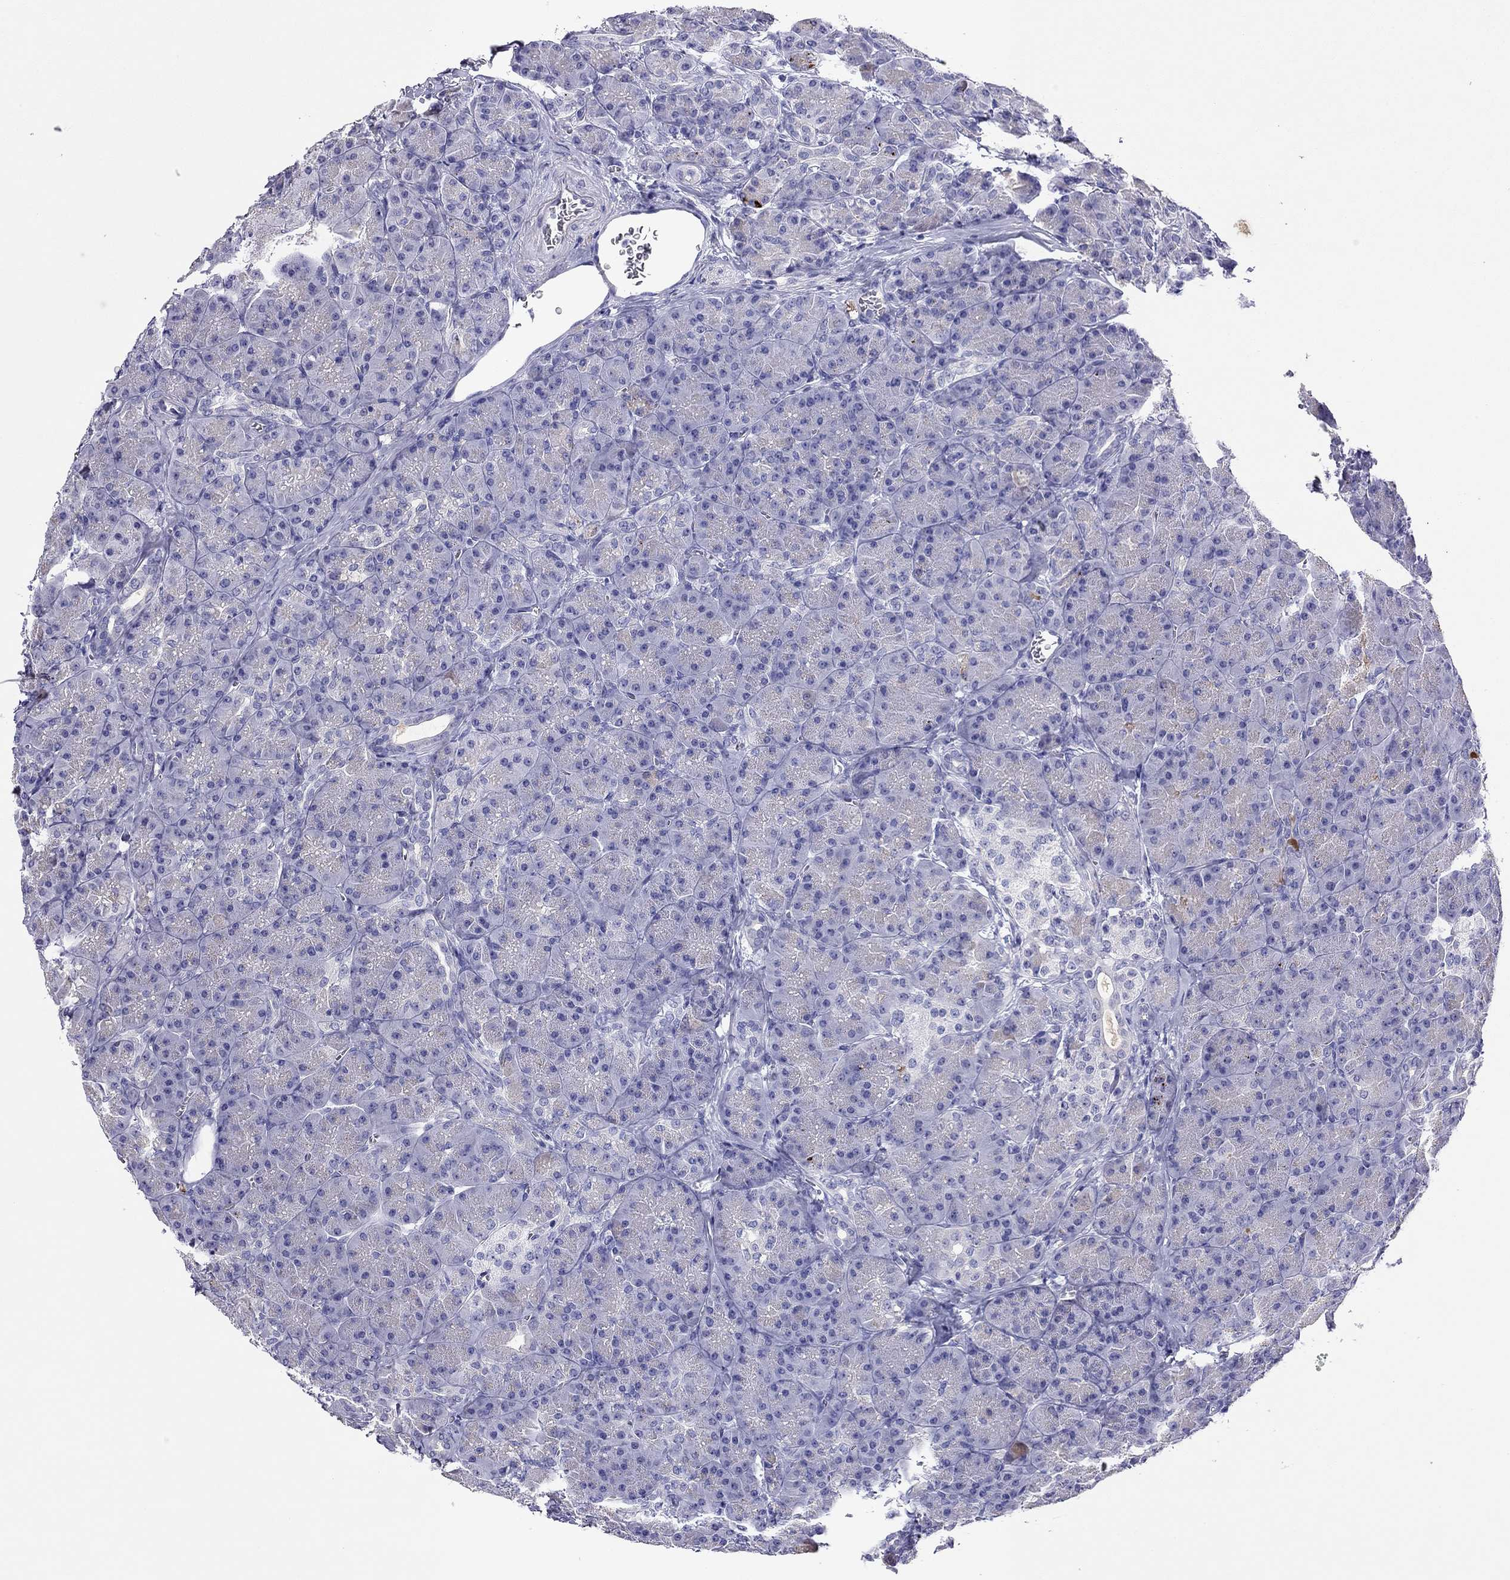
{"staining": {"intensity": "negative", "quantity": "none", "location": "none"}, "tissue": "pancreas", "cell_type": "Exocrine glandular cells", "image_type": "normal", "snomed": [{"axis": "morphology", "description": "Normal tissue, NOS"}, {"axis": "topography", "description": "Pancreas"}], "caption": "Immunohistochemical staining of normal pancreas demonstrates no significant positivity in exocrine glandular cells. (IHC, brightfield microscopy, high magnification).", "gene": "CAPNS2", "patient": {"sex": "male", "age": 57}}